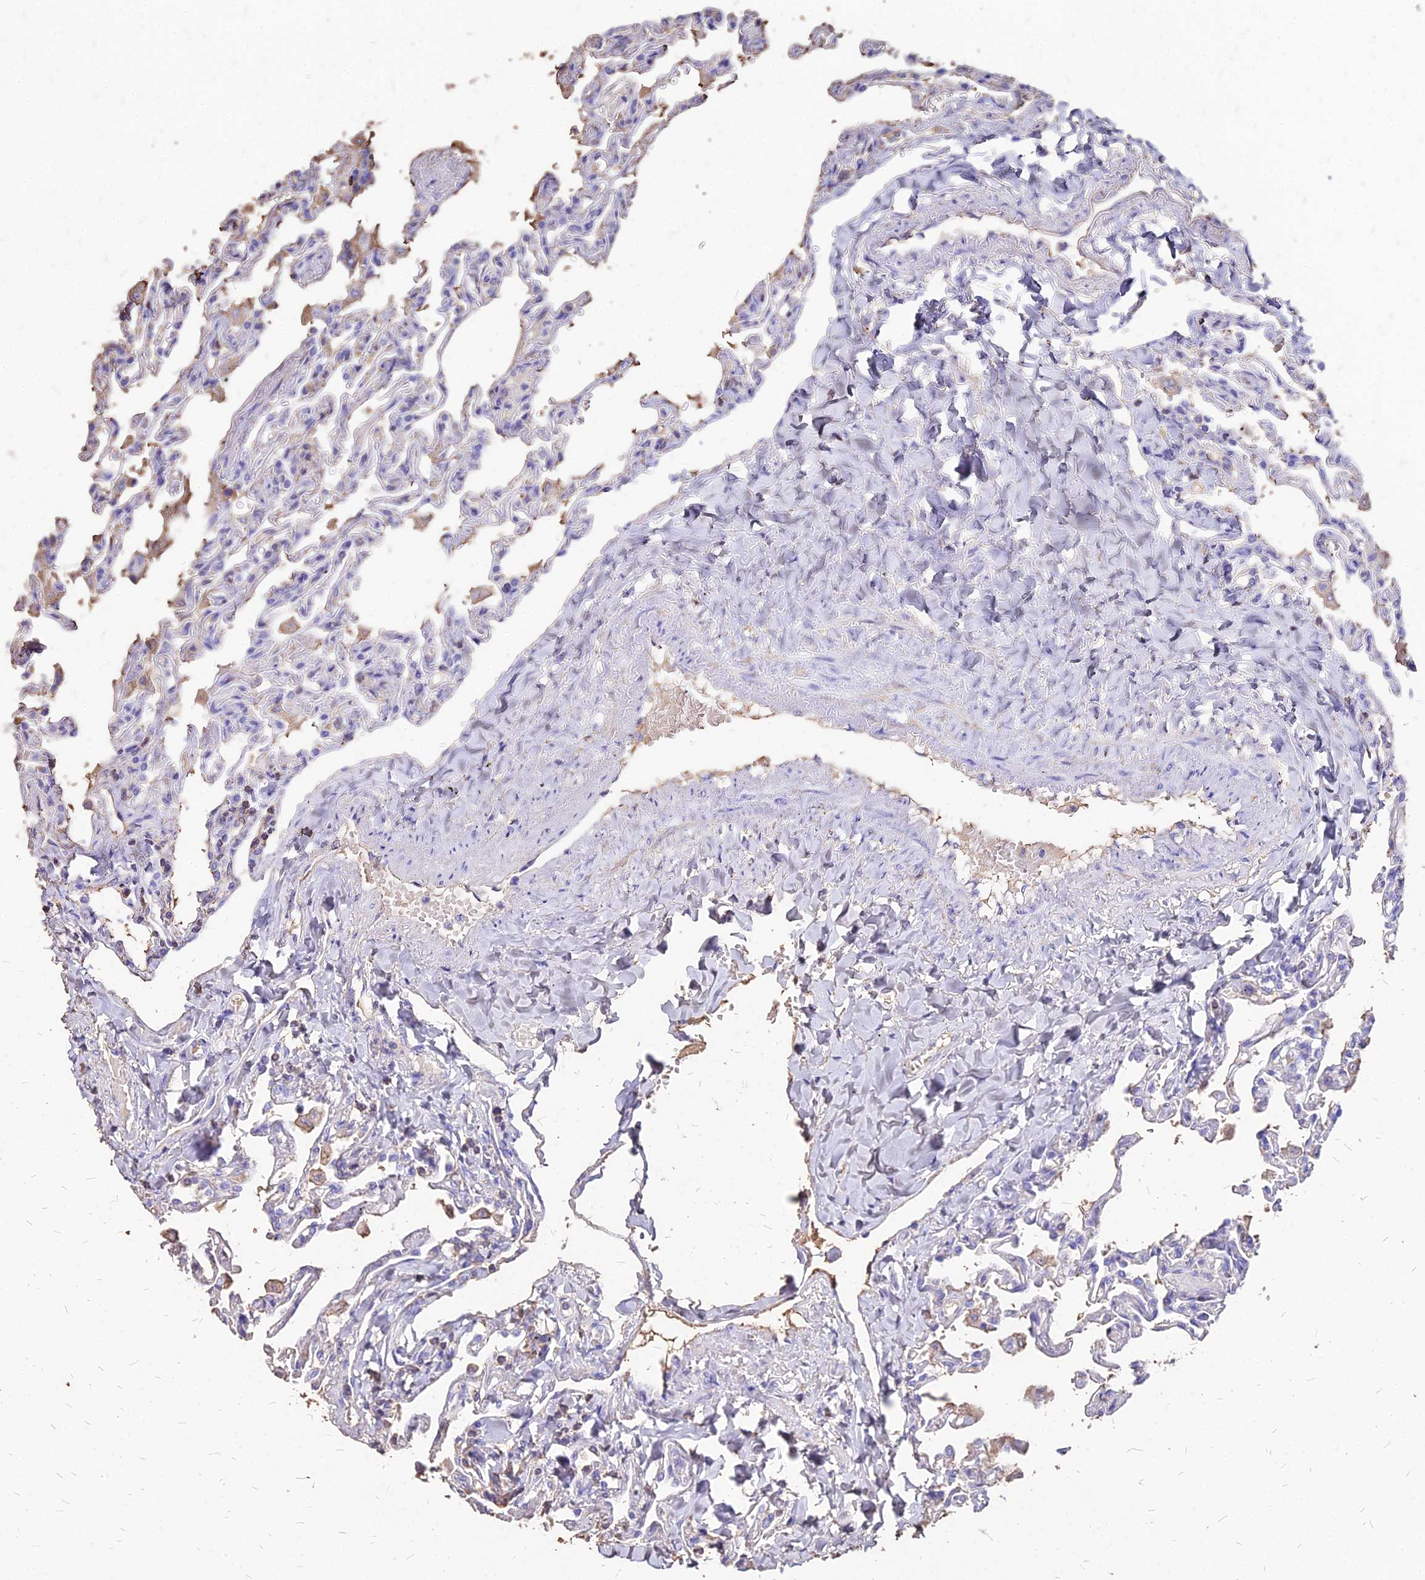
{"staining": {"intensity": "negative", "quantity": "none", "location": "none"}, "tissue": "lung", "cell_type": "Alveolar cells", "image_type": "normal", "snomed": [{"axis": "morphology", "description": "Normal tissue, NOS"}, {"axis": "topography", "description": "Lung"}], "caption": "Alveolar cells are negative for brown protein staining in unremarkable lung. Nuclei are stained in blue.", "gene": "NME5", "patient": {"sex": "male", "age": 21}}